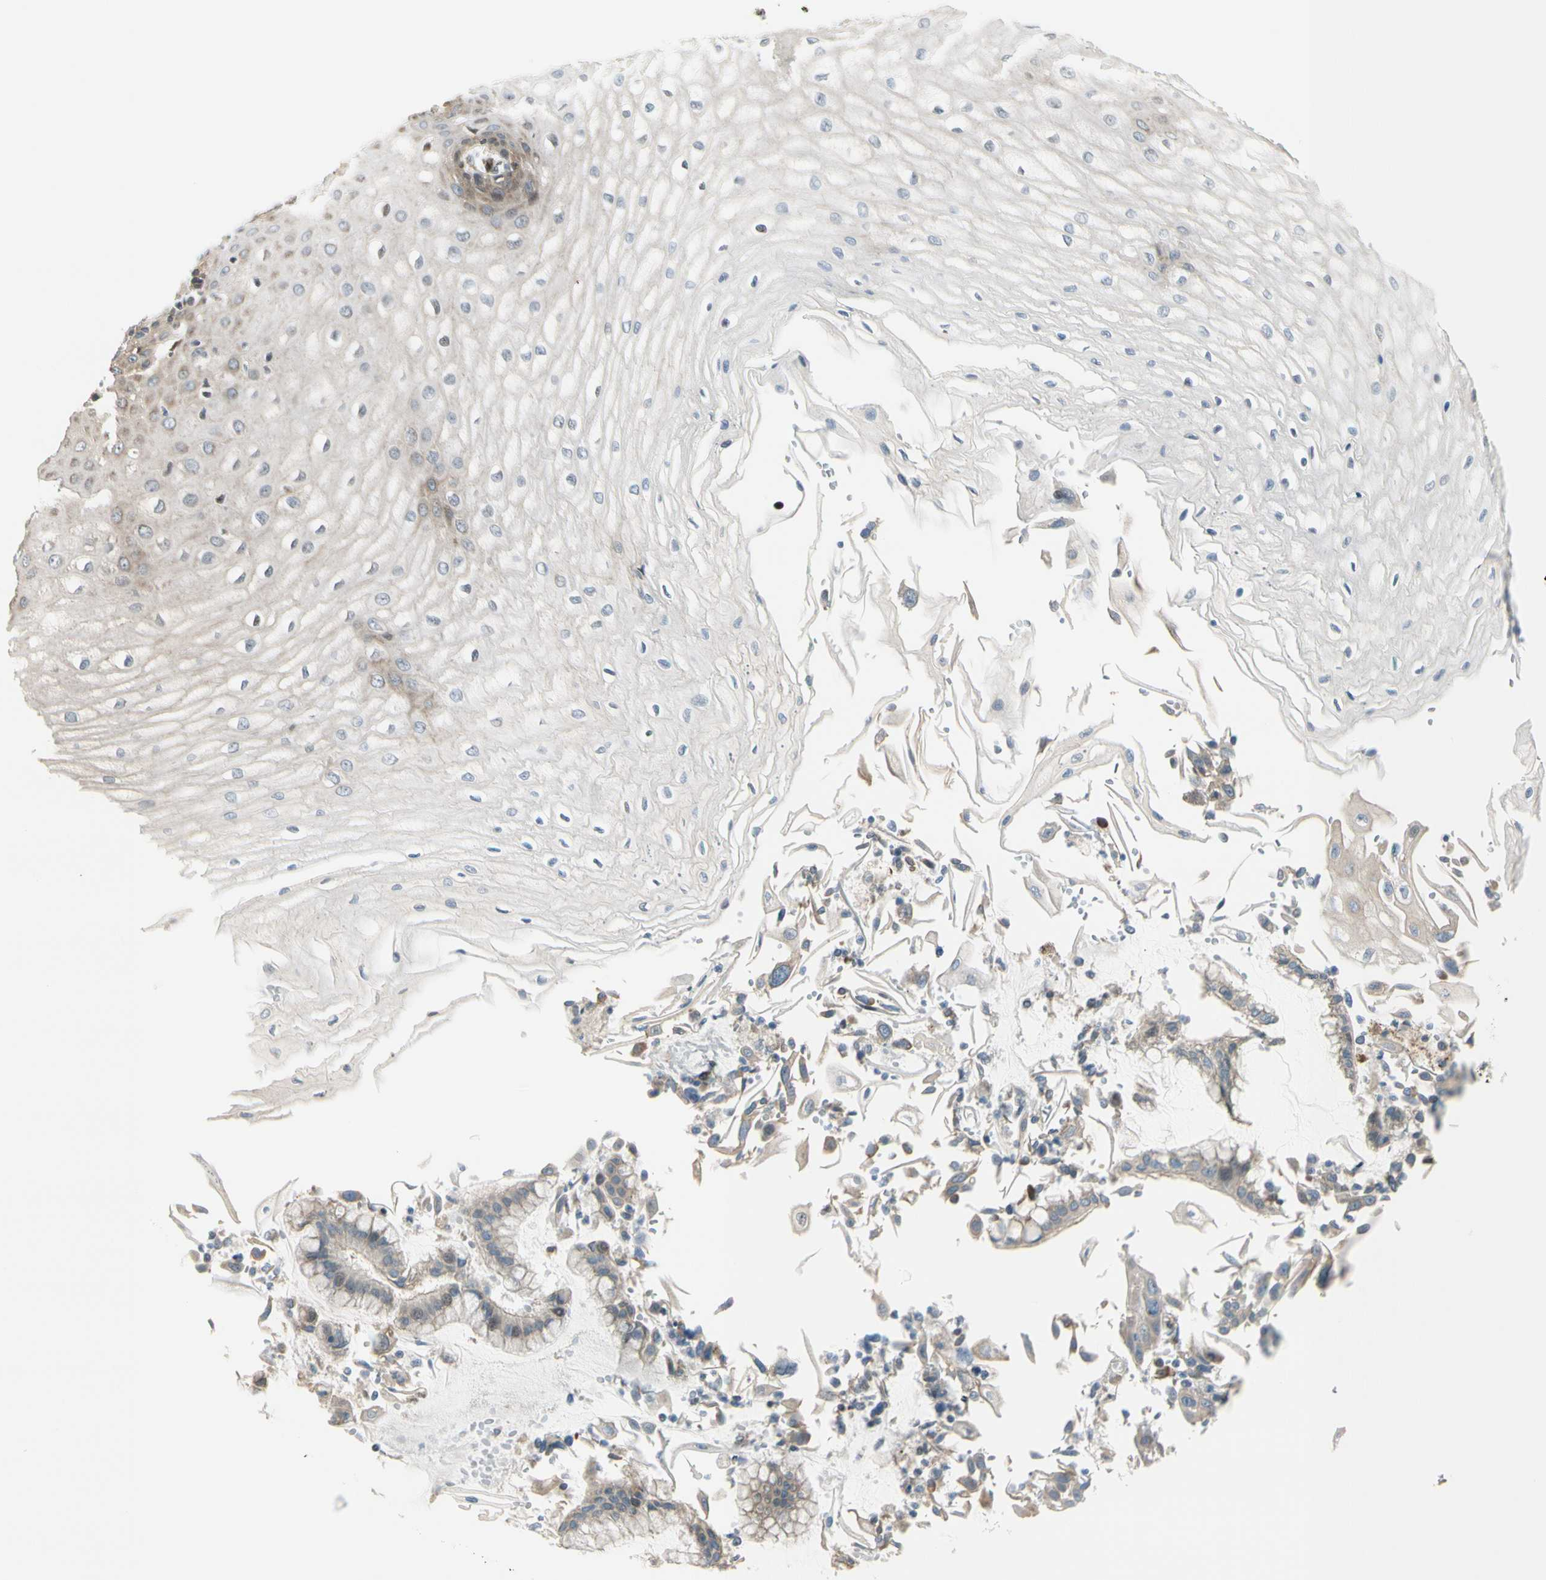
{"staining": {"intensity": "weak", "quantity": "25%-75%", "location": "cytoplasmic/membranous,nuclear"}, "tissue": "esophagus", "cell_type": "Squamous epithelial cells", "image_type": "normal", "snomed": [{"axis": "morphology", "description": "Normal tissue, NOS"}, {"axis": "morphology", "description": "Squamous cell carcinoma, NOS"}, {"axis": "topography", "description": "Esophagus"}], "caption": "Esophagus stained for a protein (brown) shows weak cytoplasmic/membranous,nuclear positive positivity in approximately 25%-75% of squamous epithelial cells.", "gene": "NPDC1", "patient": {"sex": "male", "age": 65}}